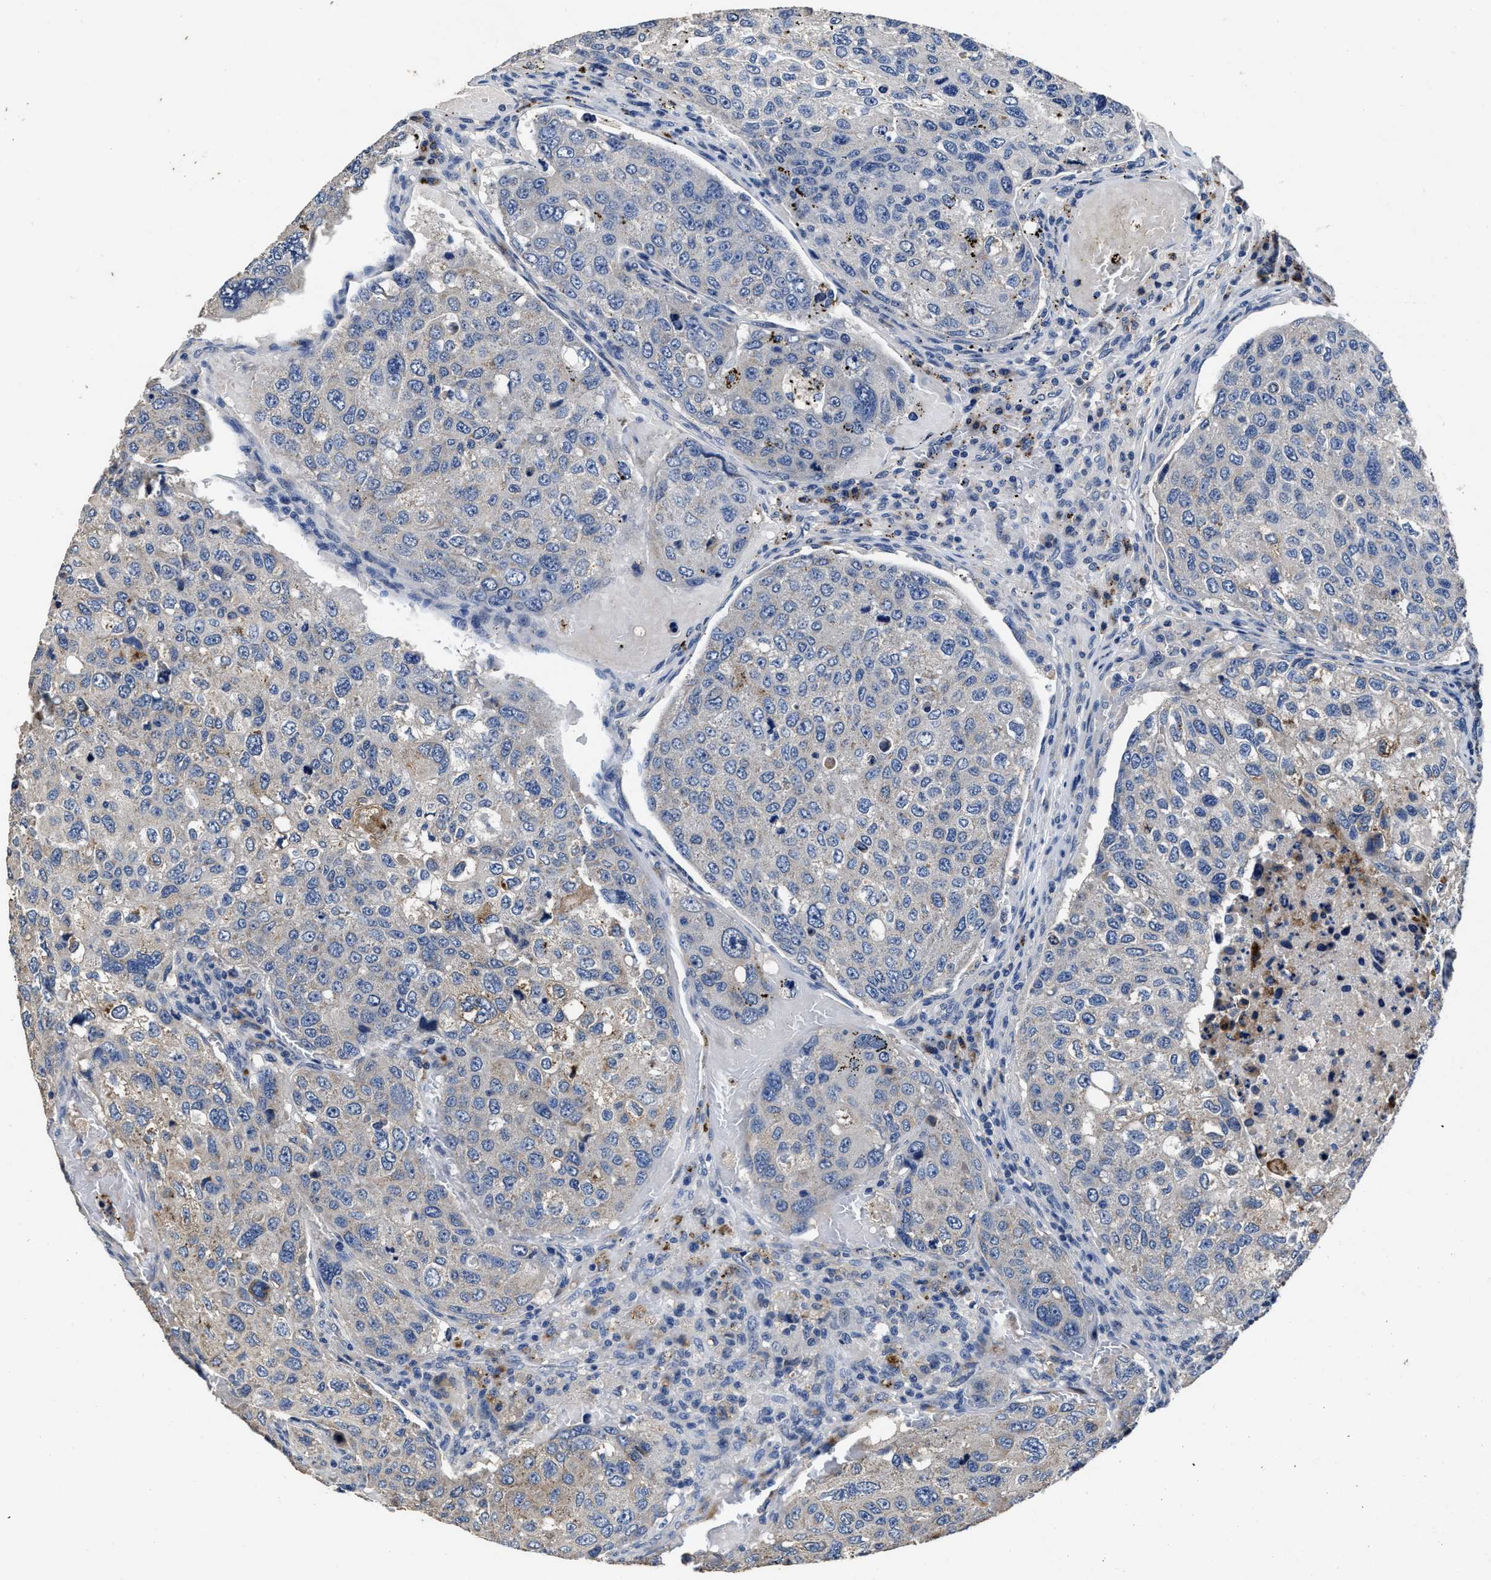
{"staining": {"intensity": "negative", "quantity": "none", "location": "none"}, "tissue": "urothelial cancer", "cell_type": "Tumor cells", "image_type": "cancer", "snomed": [{"axis": "morphology", "description": "Urothelial carcinoma, High grade"}, {"axis": "topography", "description": "Lymph node"}, {"axis": "topography", "description": "Urinary bladder"}], "caption": "The image reveals no significant staining in tumor cells of urothelial cancer.", "gene": "UBR4", "patient": {"sex": "male", "age": 51}}